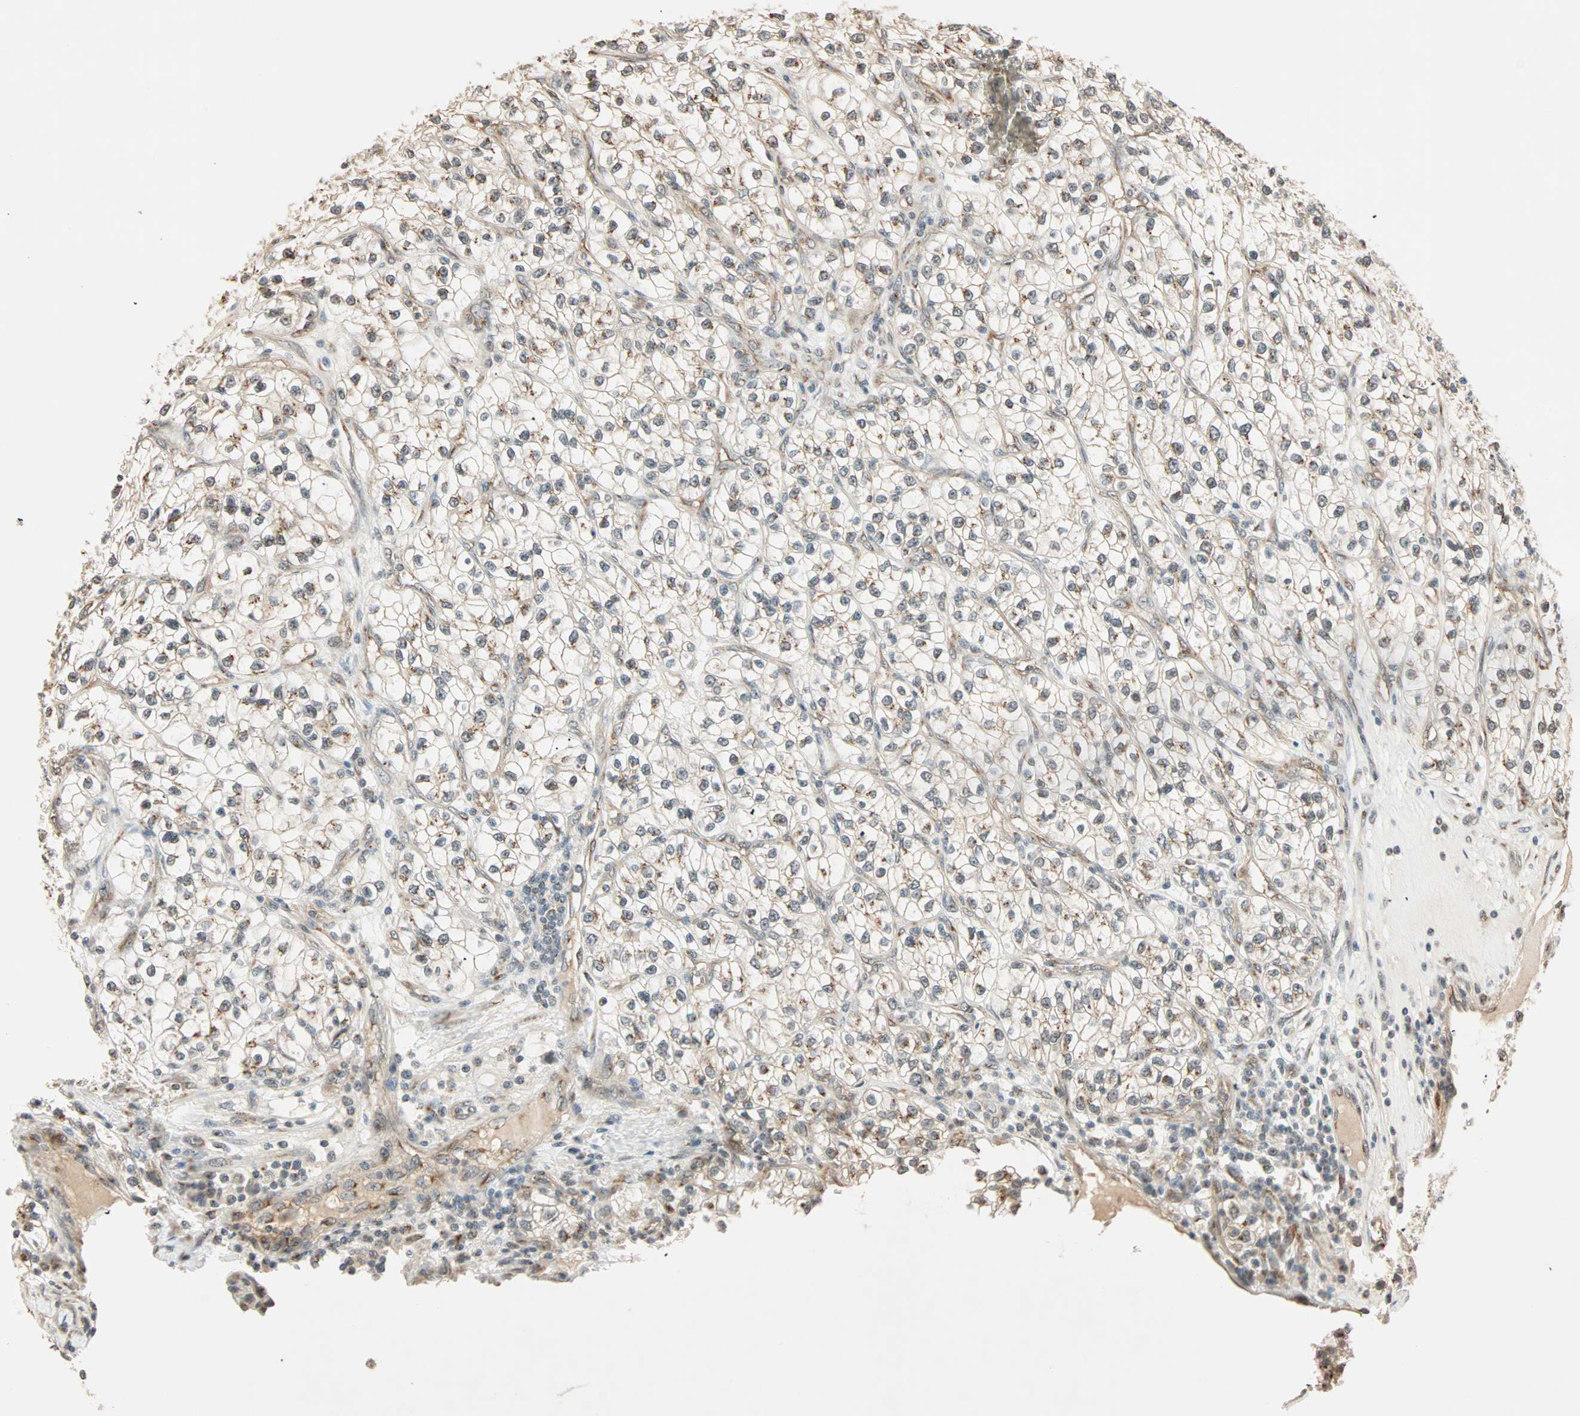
{"staining": {"intensity": "weak", "quantity": "25%-75%", "location": "cytoplasmic/membranous"}, "tissue": "renal cancer", "cell_type": "Tumor cells", "image_type": "cancer", "snomed": [{"axis": "morphology", "description": "Adenocarcinoma, NOS"}, {"axis": "topography", "description": "Kidney"}], "caption": "IHC (DAB (3,3'-diaminobenzidine)) staining of human renal cancer (adenocarcinoma) demonstrates weak cytoplasmic/membranous protein positivity in approximately 25%-75% of tumor cells.", "gene": "PRDM2", "patient": {"sex": "female", "age": 57}}